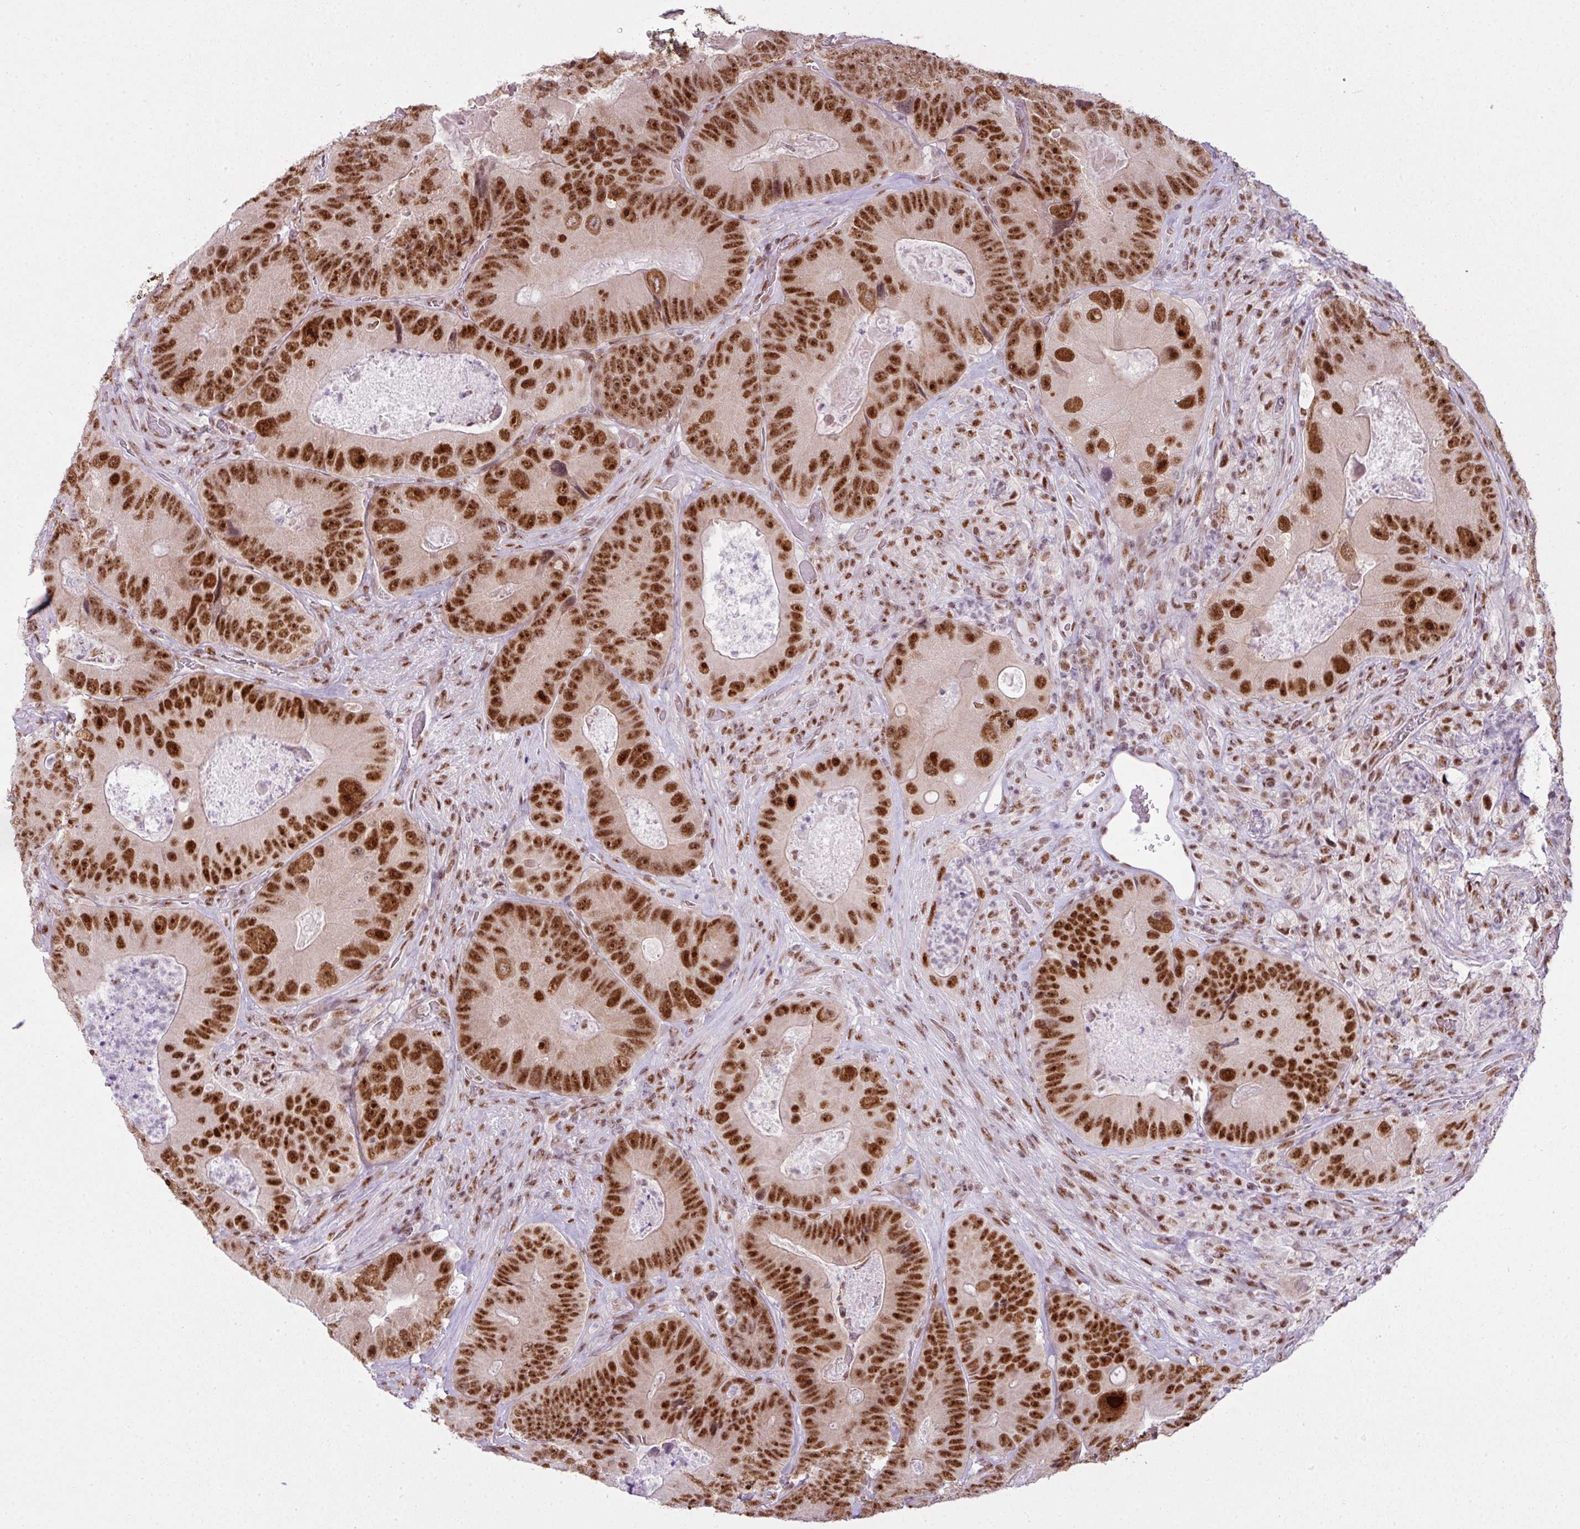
{"staining": {"intensity": "strong", "quantity": ">75%", "location": "nuclear"}, "tissue": "colorectal cancer", "cell_type": "Tumor cells", "image_type": "cancer", "snomed": [{"axis": "morphology", "description": "Adenocarcinoma, NOS"}, {"axis": "topography", "description": "Colon"}], "caption": "Colorectal cancer was stained to show a protein in brown. There is high levels of strong nuclear positivity in approximately >75% of tumor cells. The protein is shown in brown color, while the nuclei are stained blue.", "gene": "ARL6IP4", "patient": {"sex": "female", "age": 86}}